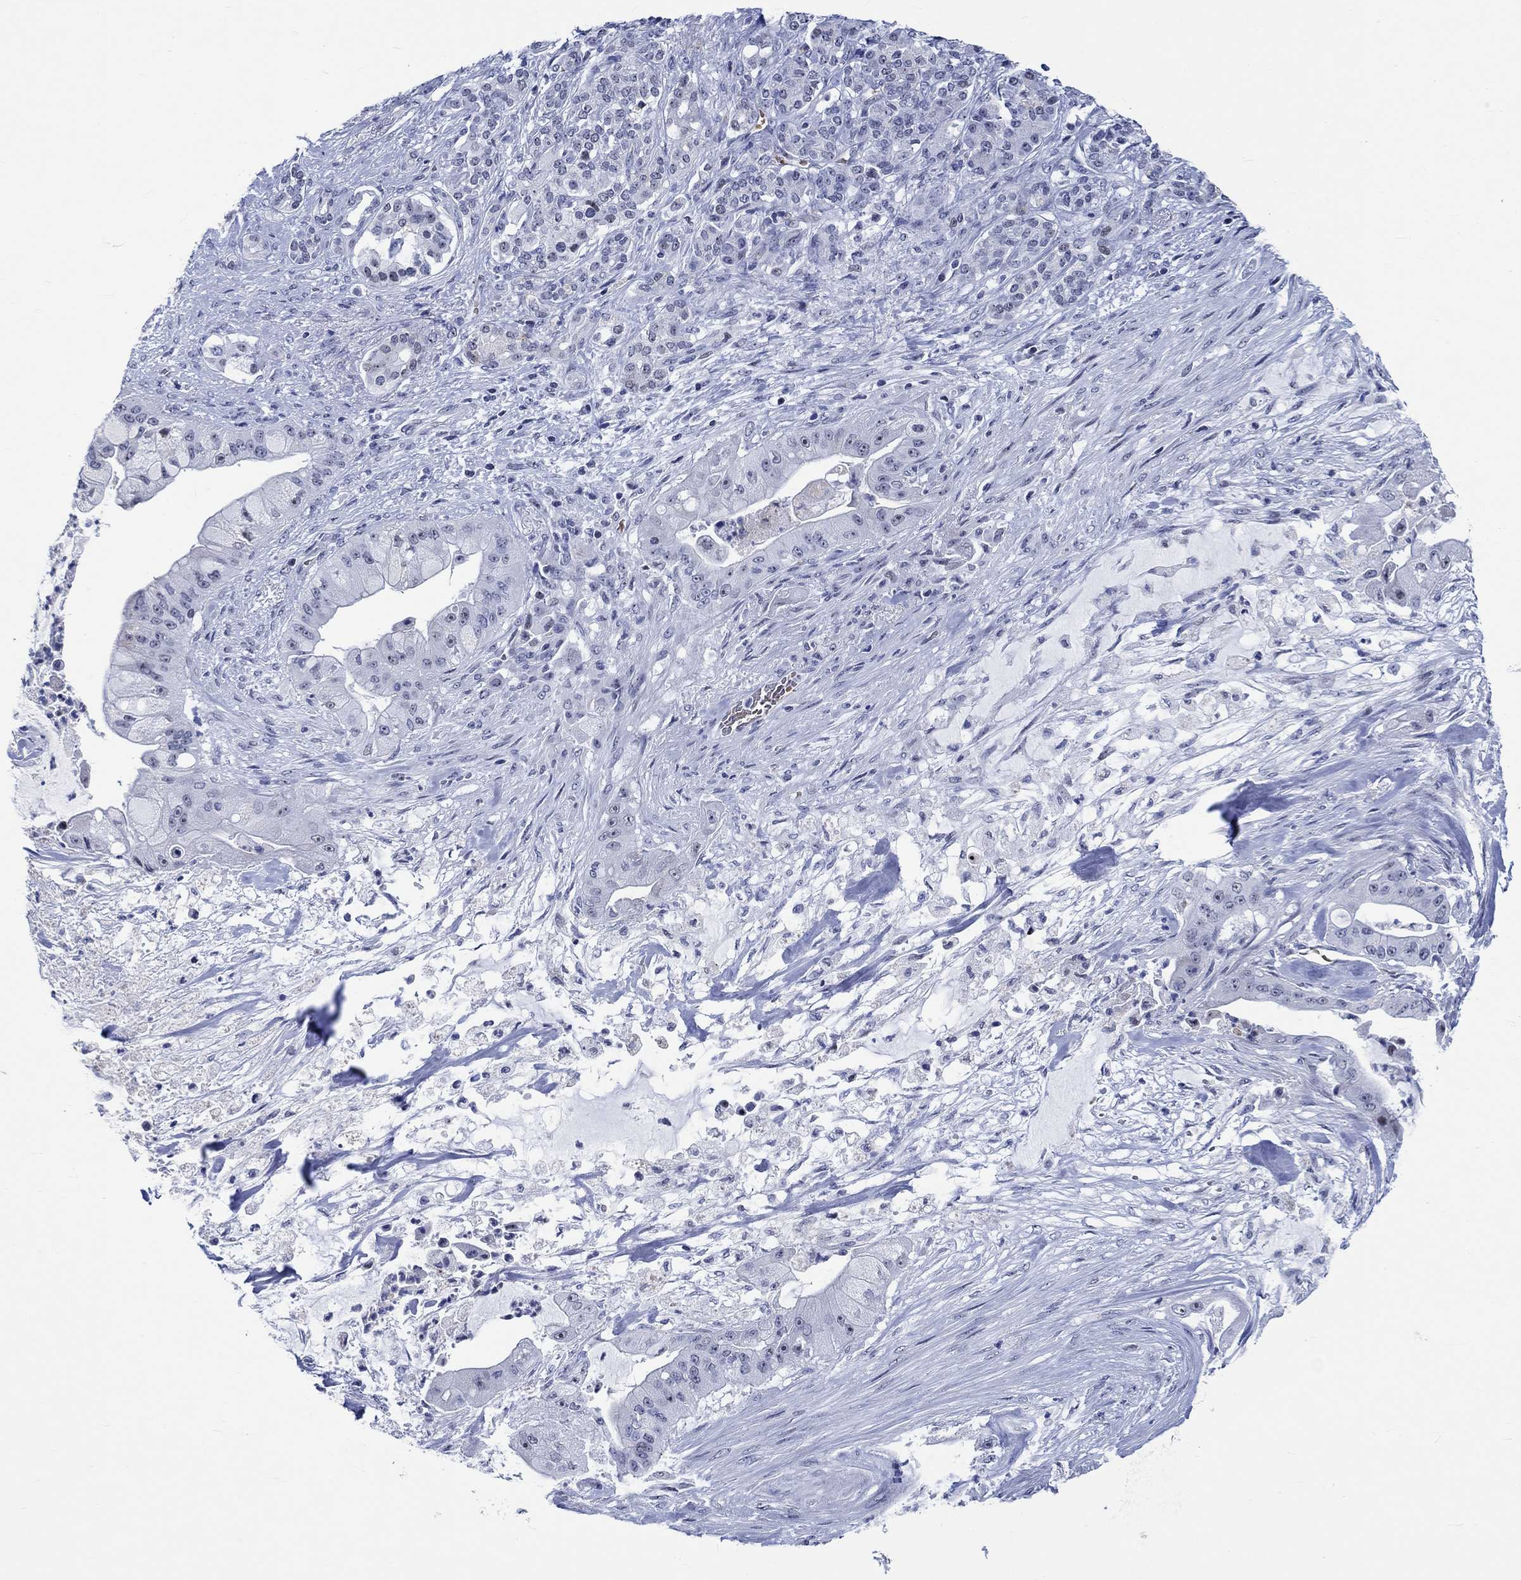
{"staining": {"intensity": "negative", "quantity": "none", "location": "none"}, "tissue": "pancreatic cancer", "cell_type": "Tumor cells", "image_type": "cancer", "snomed": [{"axis": "morphology", "description": "Normal tissue, NOS"}, {"axis": "morphology", "description": "Inflammation, NOS"}, {"axis": "morphology", "description": "Adenocarcinoma, NOS"}, {"axis": "topography", "description": "Pancreas"}], "caption": "A high-resolution histopathology image shows immunohistochemistry staining of pancreatic cancer (adenocarcinoma), which exhibits no significant positivity in tumor cells.", "gene": "ZNF446", "patient": {"sex": "male", "age": 57}}